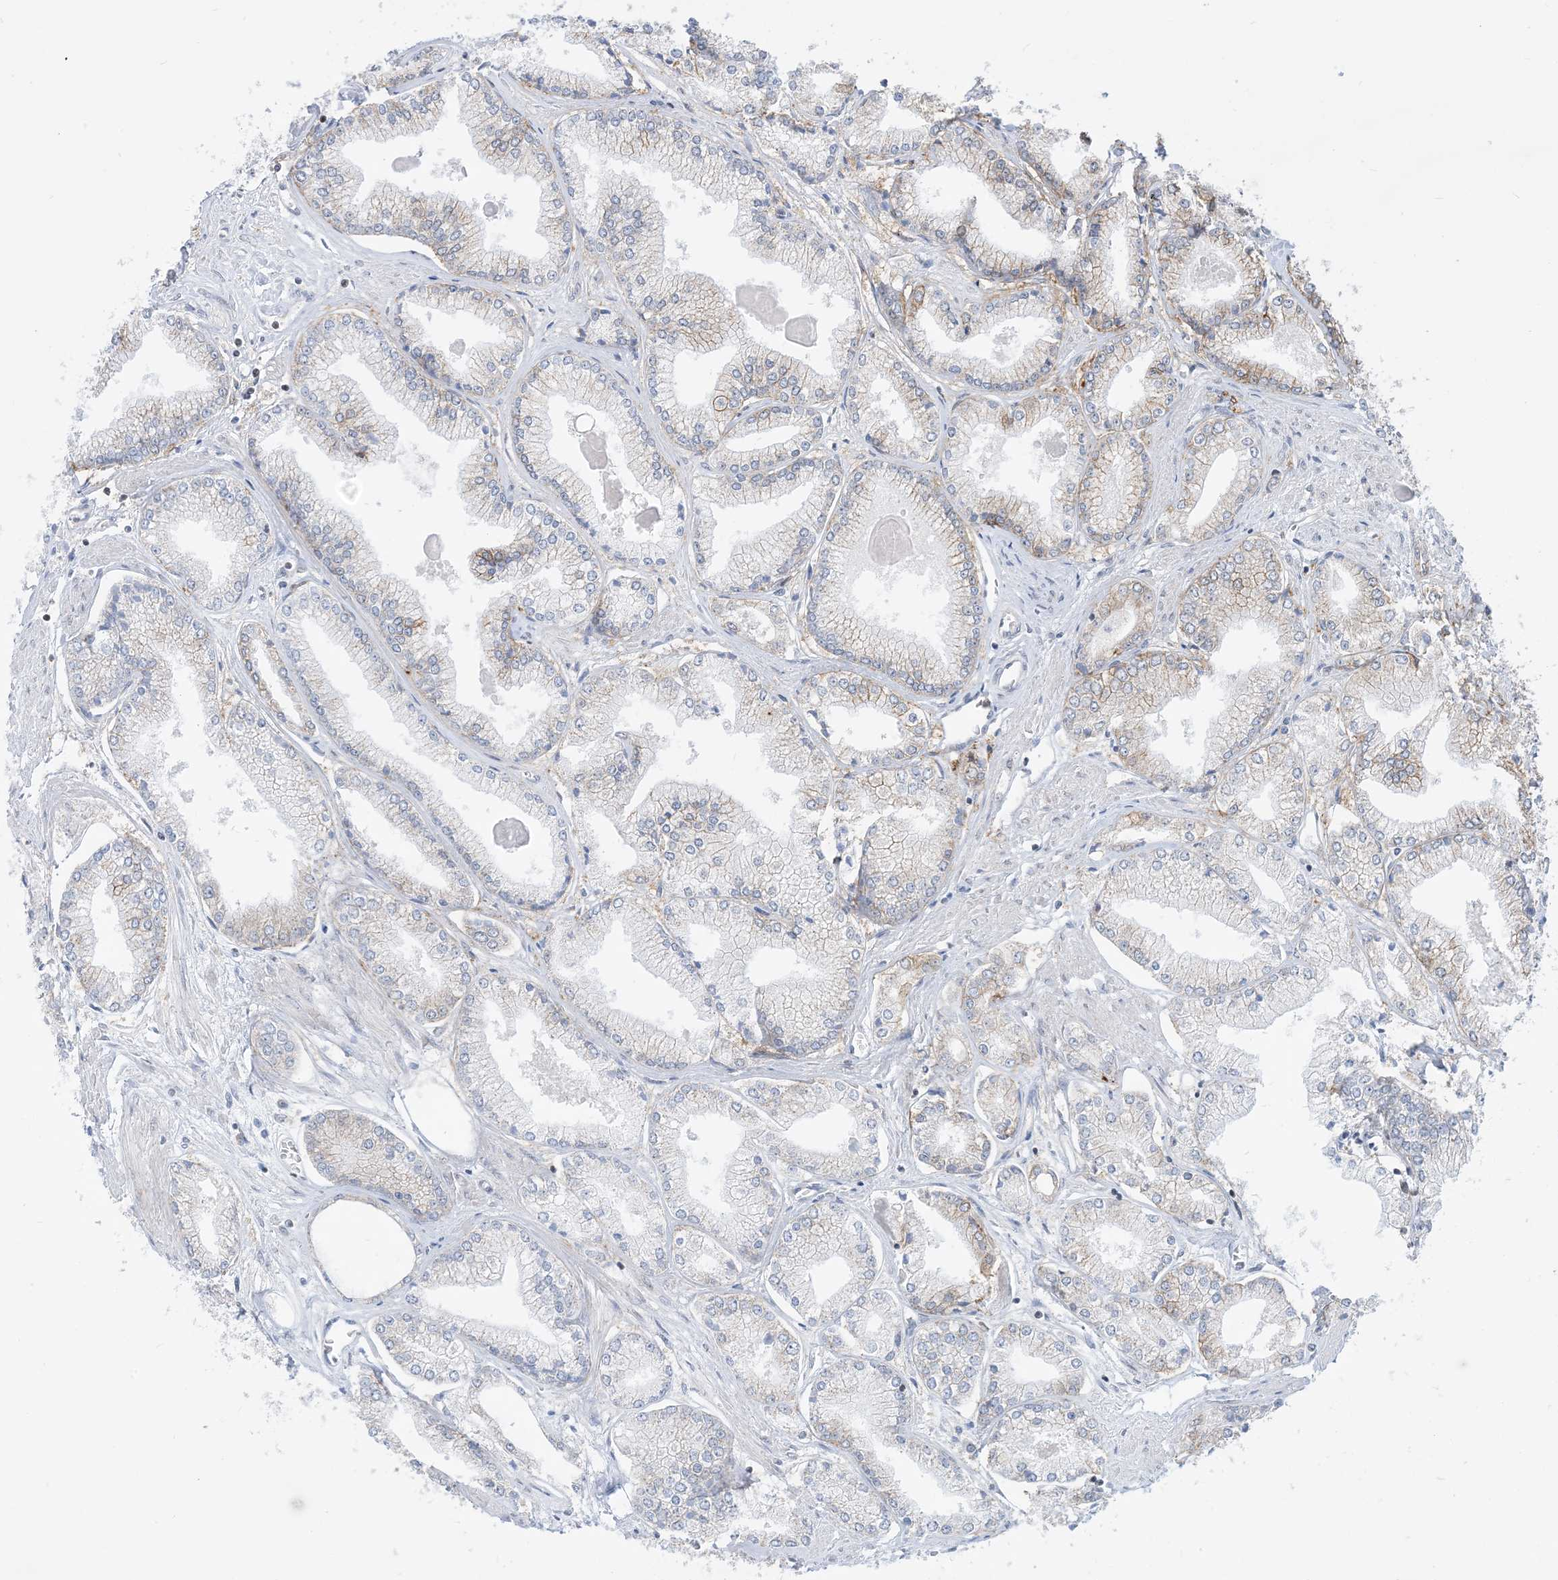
{"staining": {"intensity": "moderate", "quantity": "<25%", "location": "cytoplasmic/membranous"}, "tissue": "prostate cancer", "cell_type": "Tumor cells", "image_type": "cancer", "snomed": [{"axis": "morphology", "description": "Adenocarcinoma, Low grade"}, {"axis": "topography", "description": "Prostate"}], "caption": "This micrograph exhibits prostate cancer stained with immunohistochemistry (IHC) to label a protein in brown. The cytoplasmic/membranous of tumor cells show moderate positivity for the protein. Nuclei are counter-stained blue.", "gene": "CASP4", "patient": {"sex": "male", "age": 60}}